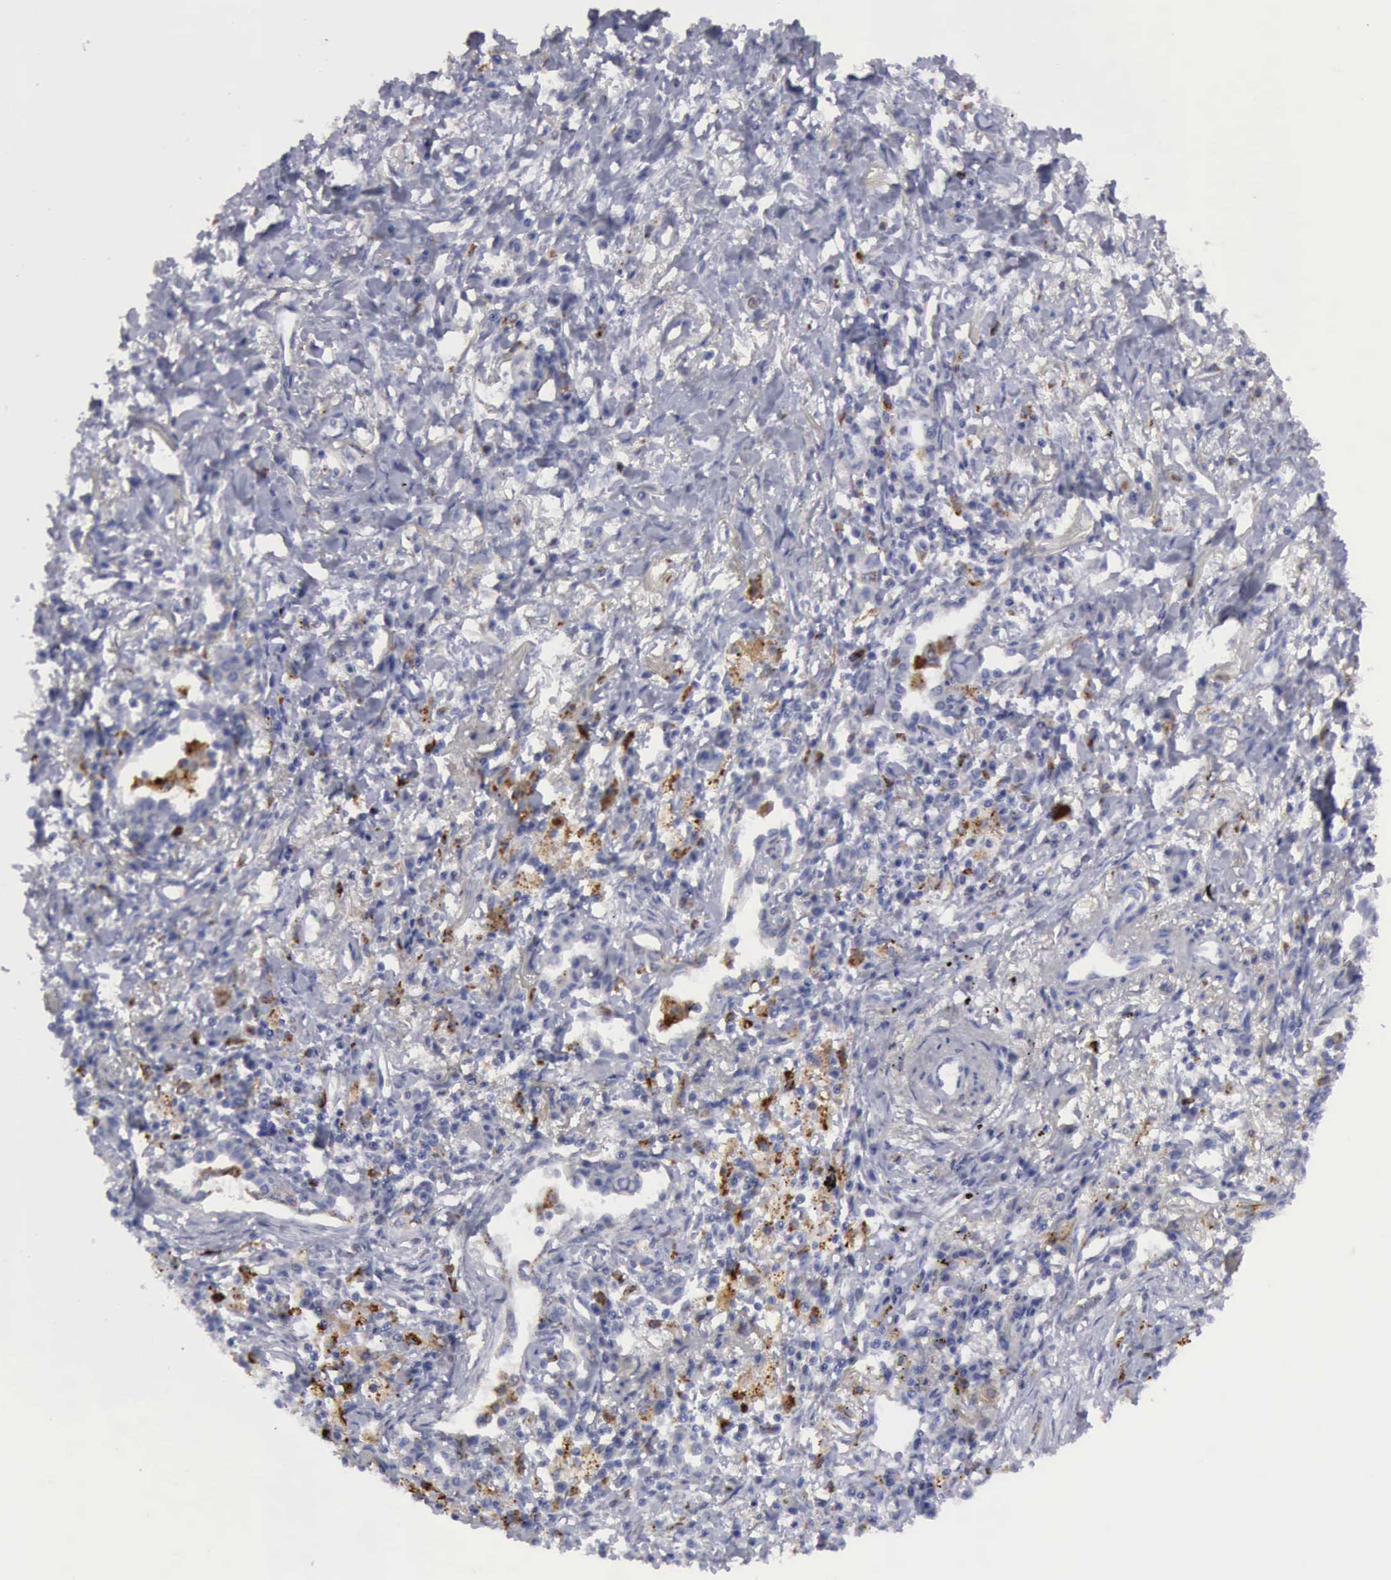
{"staining": {"intensity": "negative", "quantity": "none", "location": "none"}, "tissue": "lung cancer", "cell_type": "Tumor cells", "image_type": "cancer", "snomed": [{"axis": "morphology", "description": "Adenocarcinoma, NOS"}, {"axis": "topography", "description": "Lung"}], "caption": "Image shows no protein positivity in tumor cells of adenocarcinoma (lung) tissue.", "gene": "CTSS", "patient": {"sex": "male", "age": 60}}